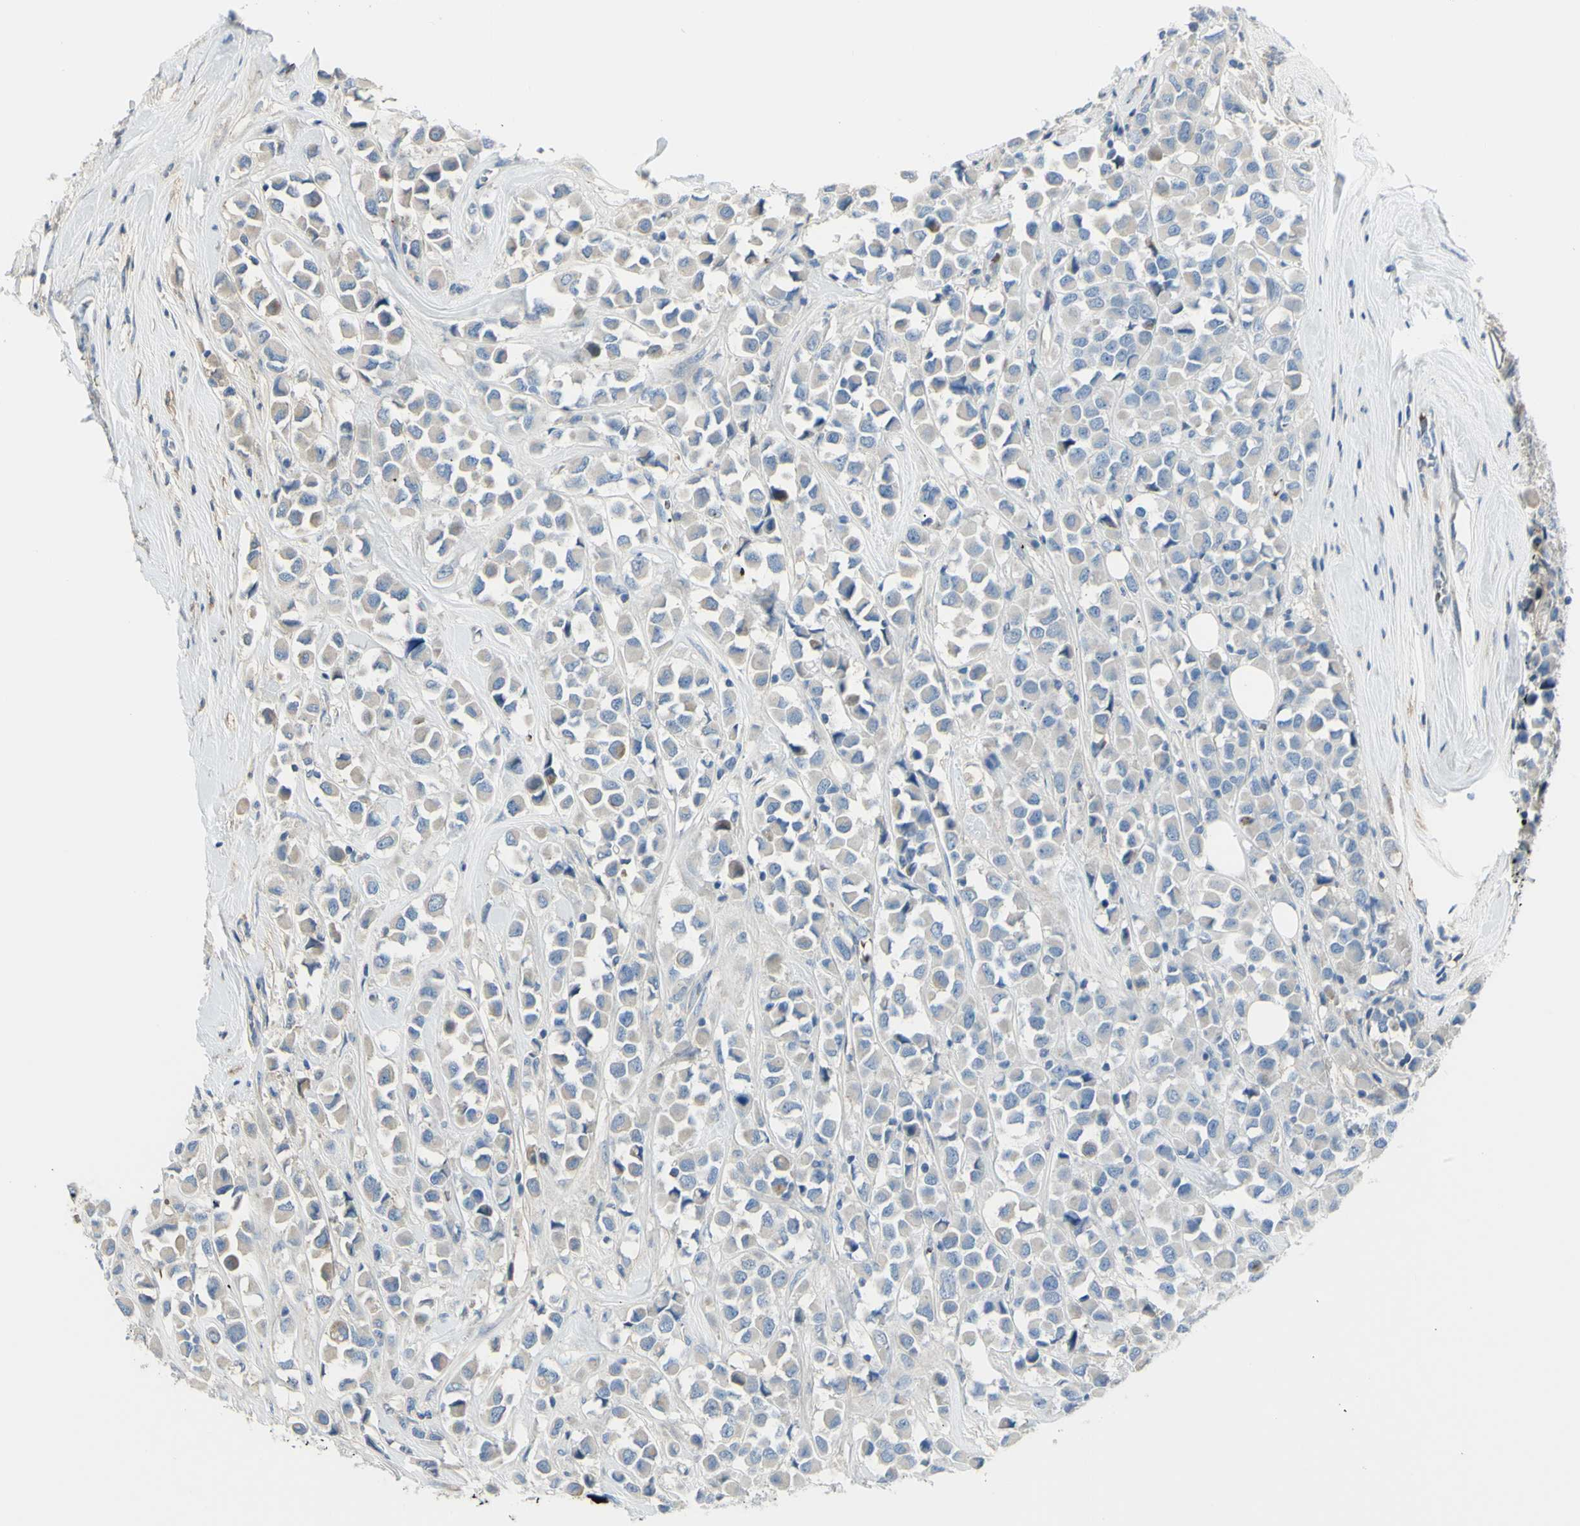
{"staining": {"intensity": "weak", "quantity": ">75%", "location": "cytoplasmic/membranous"}, "tissue": "breast cancer", "cell_type": "Tumor cells", "image_type": "cancer", "snomed": [{"axis": "morphology", "description": "Duct carcinoma"}, {"axis": "topography", "description": "Breast"}], "caption": "Tumor cells exhibit weak cytoplasmic/membranous positivity in about >75% of cells in invasive ductal carcinoma (breast).", "gene": "NCBP2L", "patient": {"sex": "female", "age": 61}}